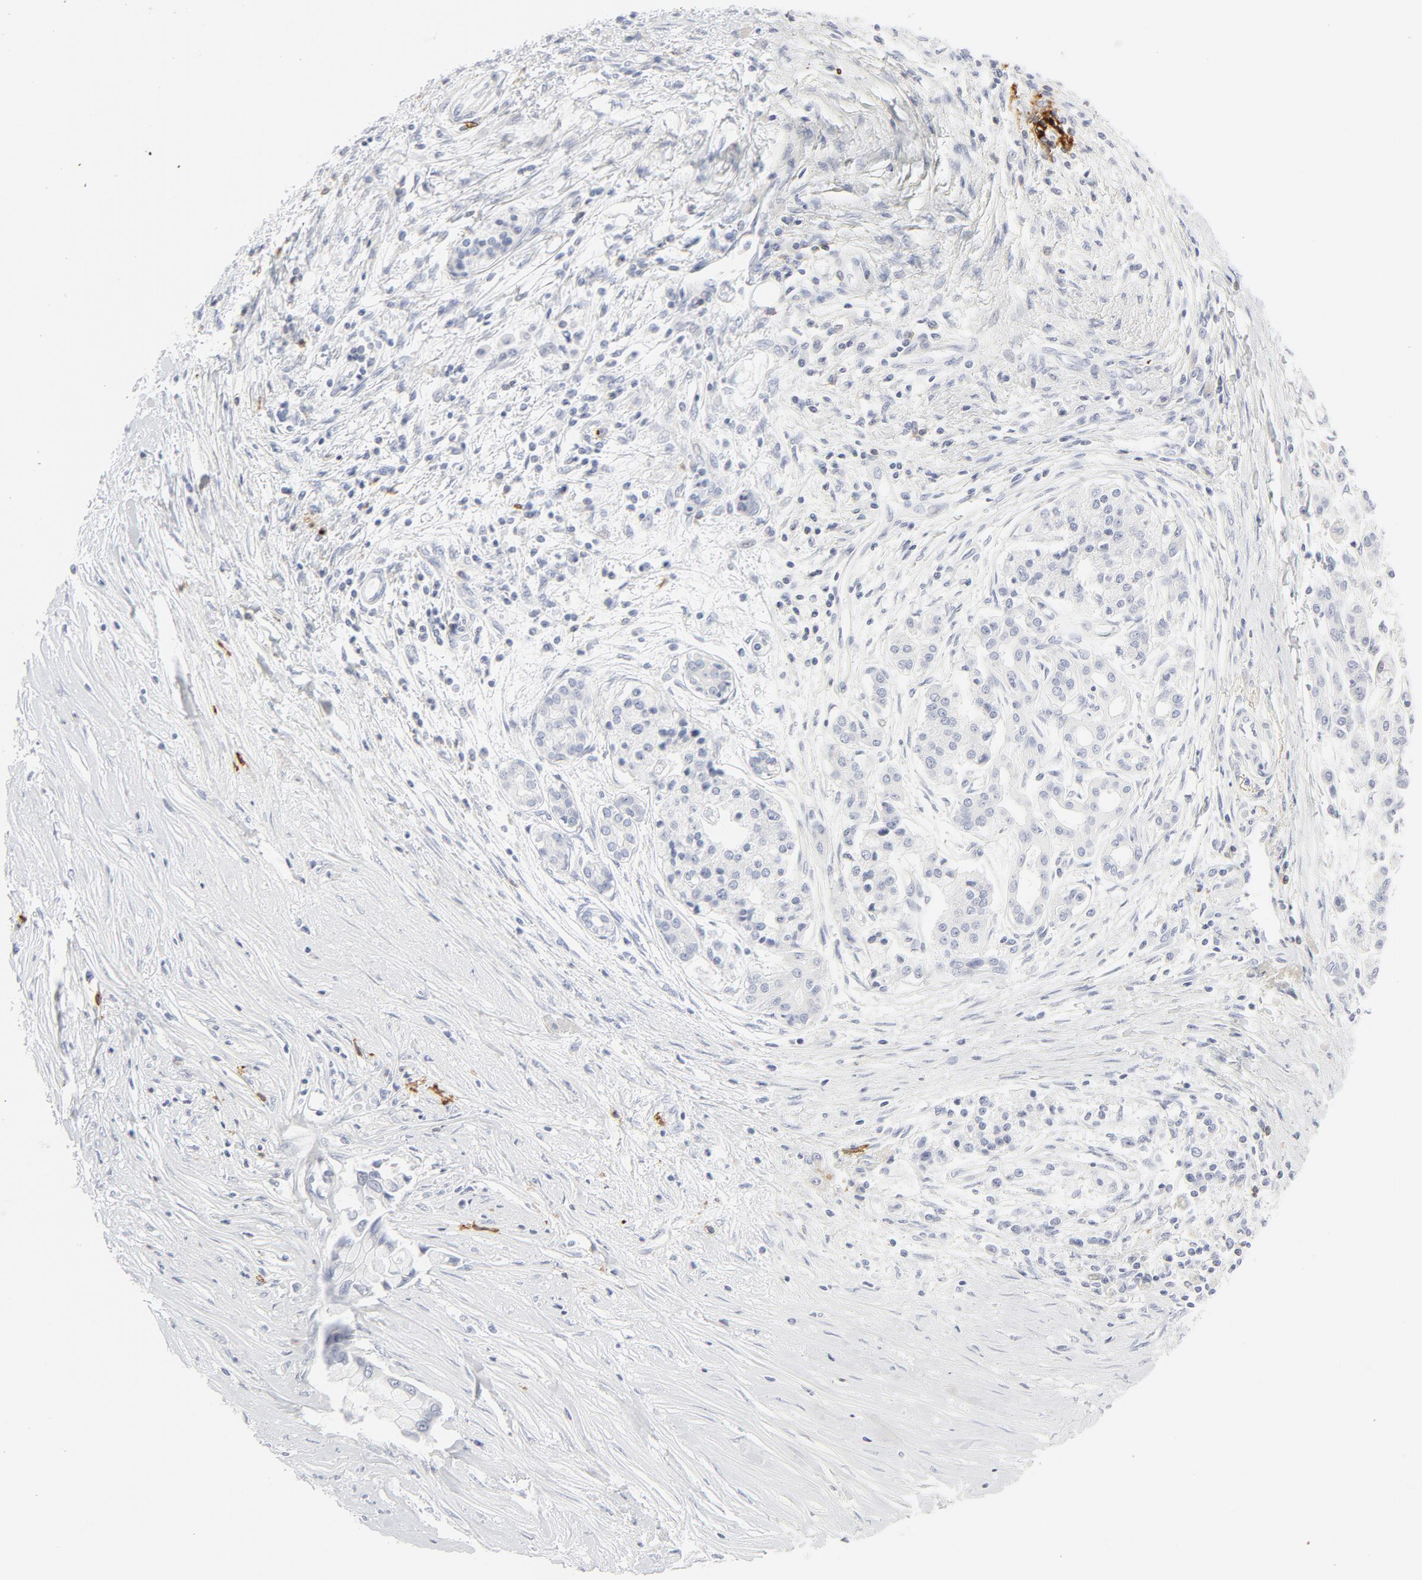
{"staining": {"intensity": "negative", "quantity": "none", "location": "none"}, "tissue": "pancreatic cancer", "cell_type": "Tumor cells", "image_type": "cancer", "snomed": [{"axis": "morphology", "description": "Adenocarcinoma, NOS"}, {"axis": "topography", "description": "Pancreas"}], "caption": "Pancreatic adenocarcinoma was stained to show a protein in brown. There is no significant positivity in tumor cells.", "gene": "CCR7", "patient": {"sex": "female", "age": 59}}